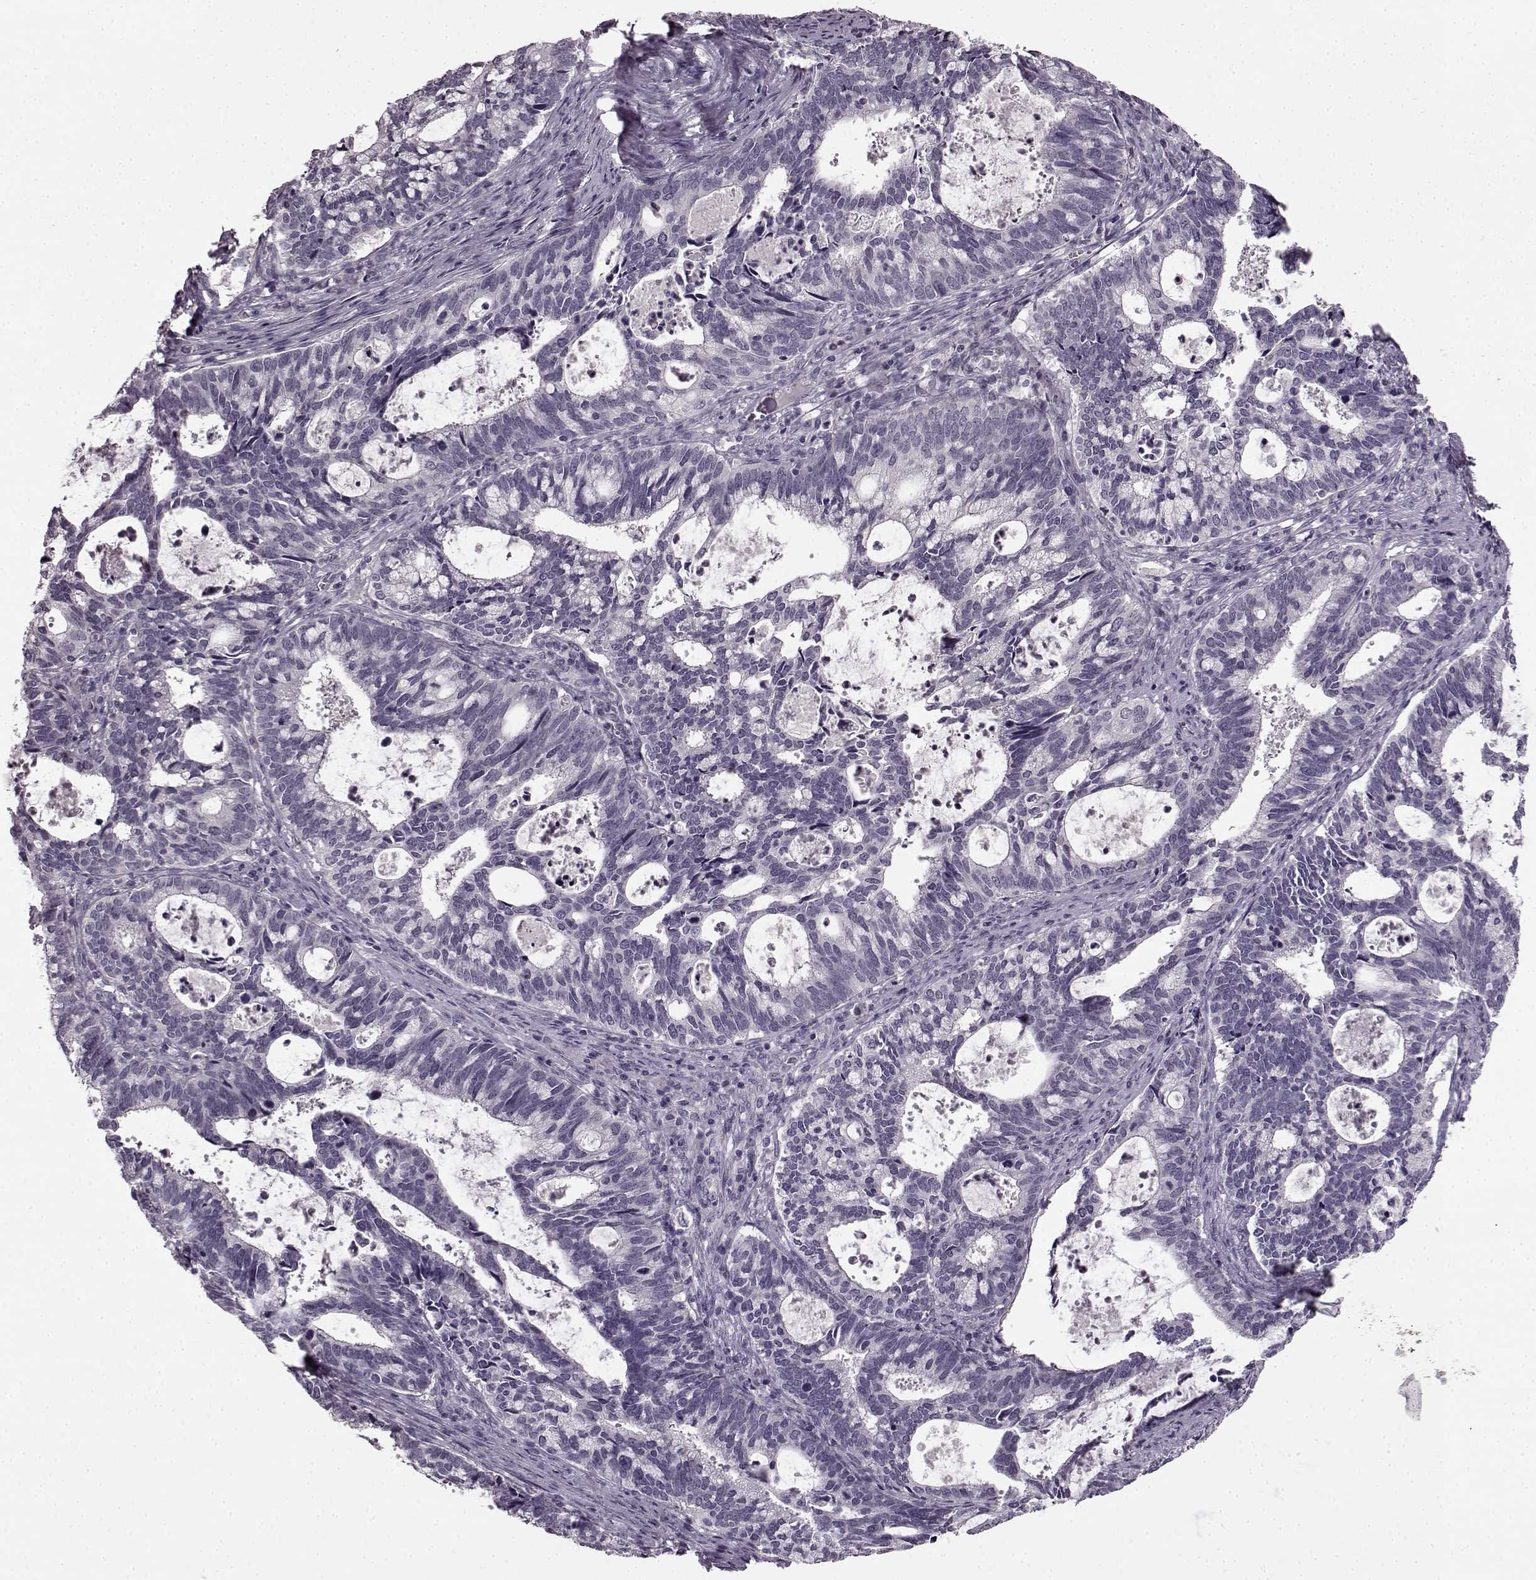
{"staining": {"intensity": "negative", "quantity": "none", "location": "none"}, "tissue": "cervical cancer", "cell_type": "Tumor cells", "image_type": "cancer", "snomed": [{"axis": "morphology", "description": "Adenocarcinoma, NOS"}, {"axis": "topography", "description": "Cervix"}], "caption": "Immunohistochemical staining of cervical adenocarcinoma reveals no significant staining in tumor cells. The staining was performed using DAB to visualize the protein expression in brown, while the nuclei were stained in blue with hematoxylin (Magnification: 20x).", "gene": "LHB", "patient": {"sex": "female", "age": 42}}